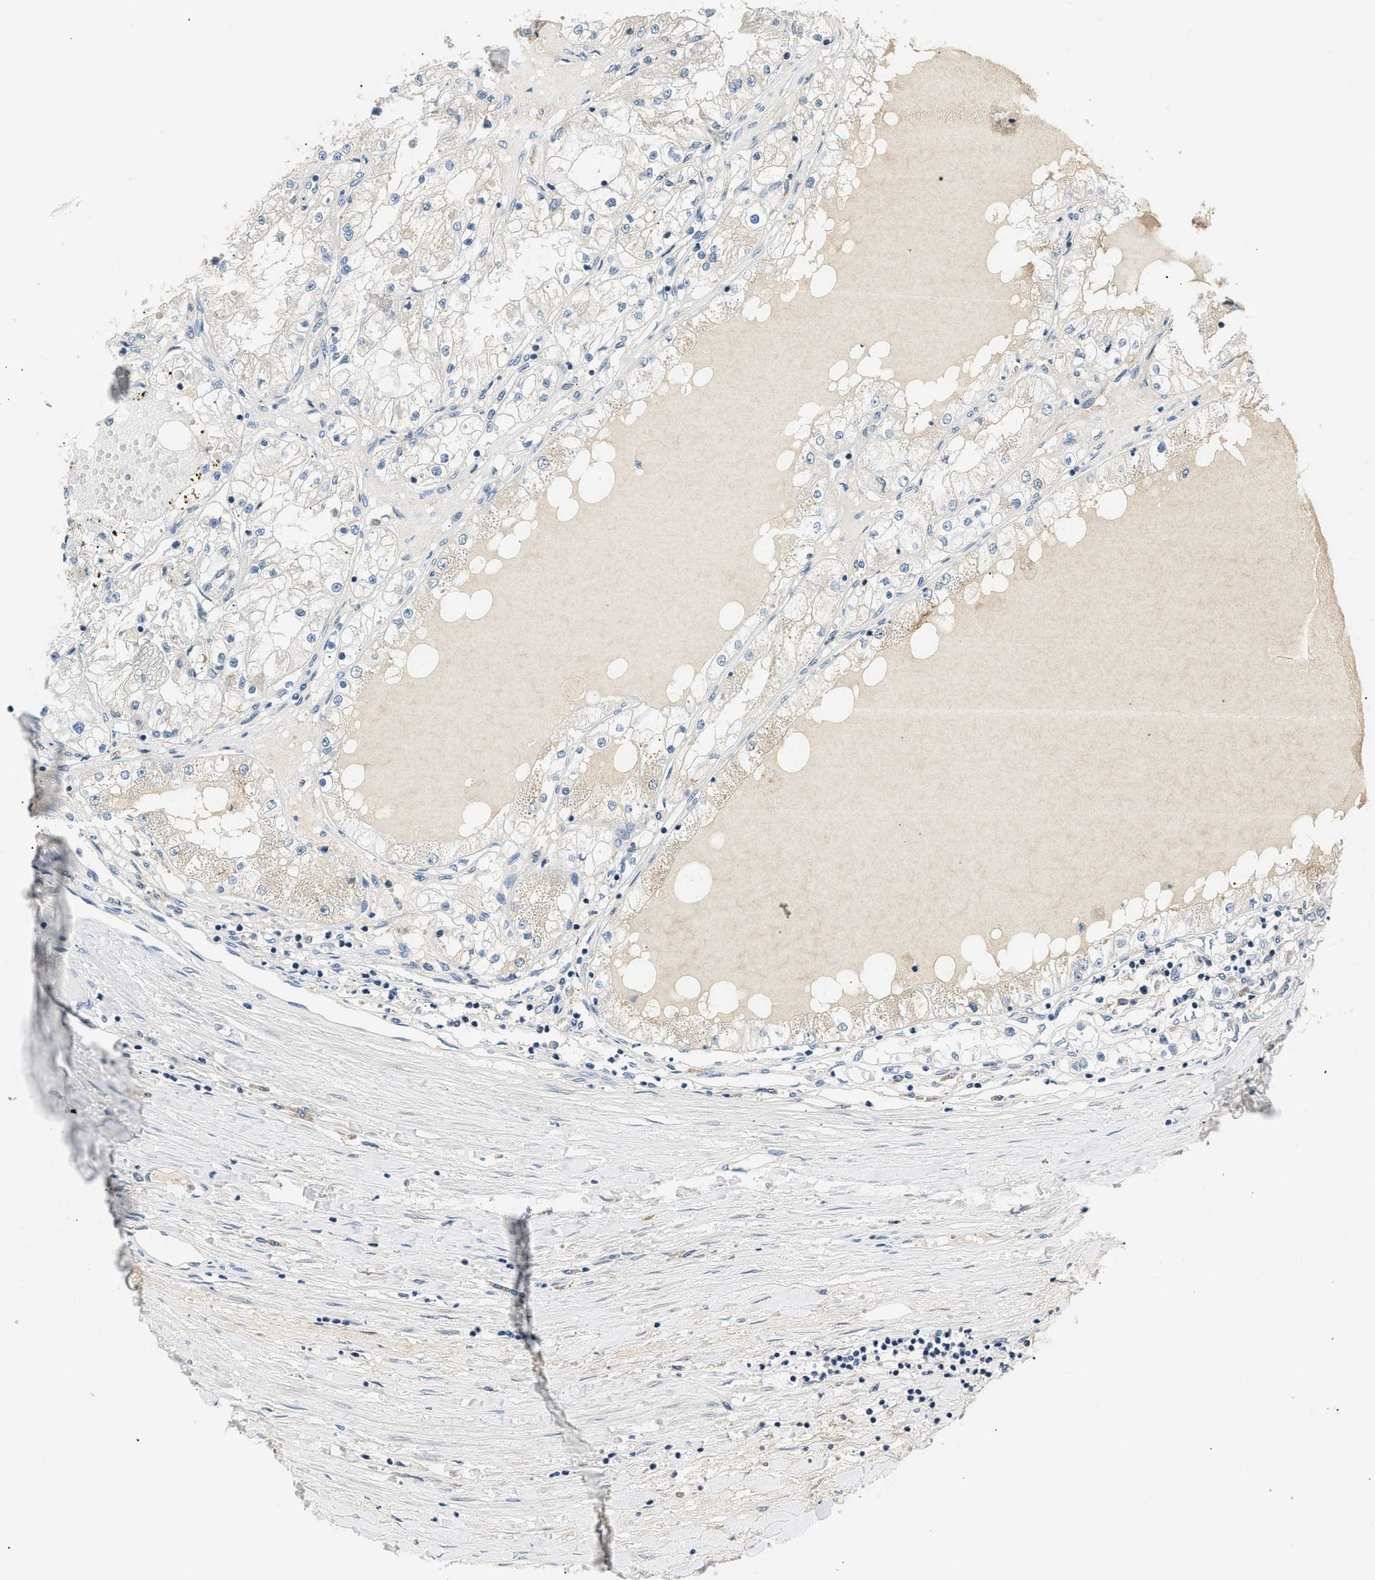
{"staining": {"intensity": "negative", "quantity": "none", "location": "none"}, "tissue": "renal cancer", "cell_type": "Tumor cells", "image_type": "cancer", "snomed": [{"axis": "morphology", "description": "Adenocarcinoma, NOS"}, {"axis": "topography", "description": "Kidney"}], "caption": "Renal adenocarcinoma was stained to show a protein in brown. There is no significant expression in tumor cells.", "gene": "INHA", "patient": {"sex": "male", "age": 68}}